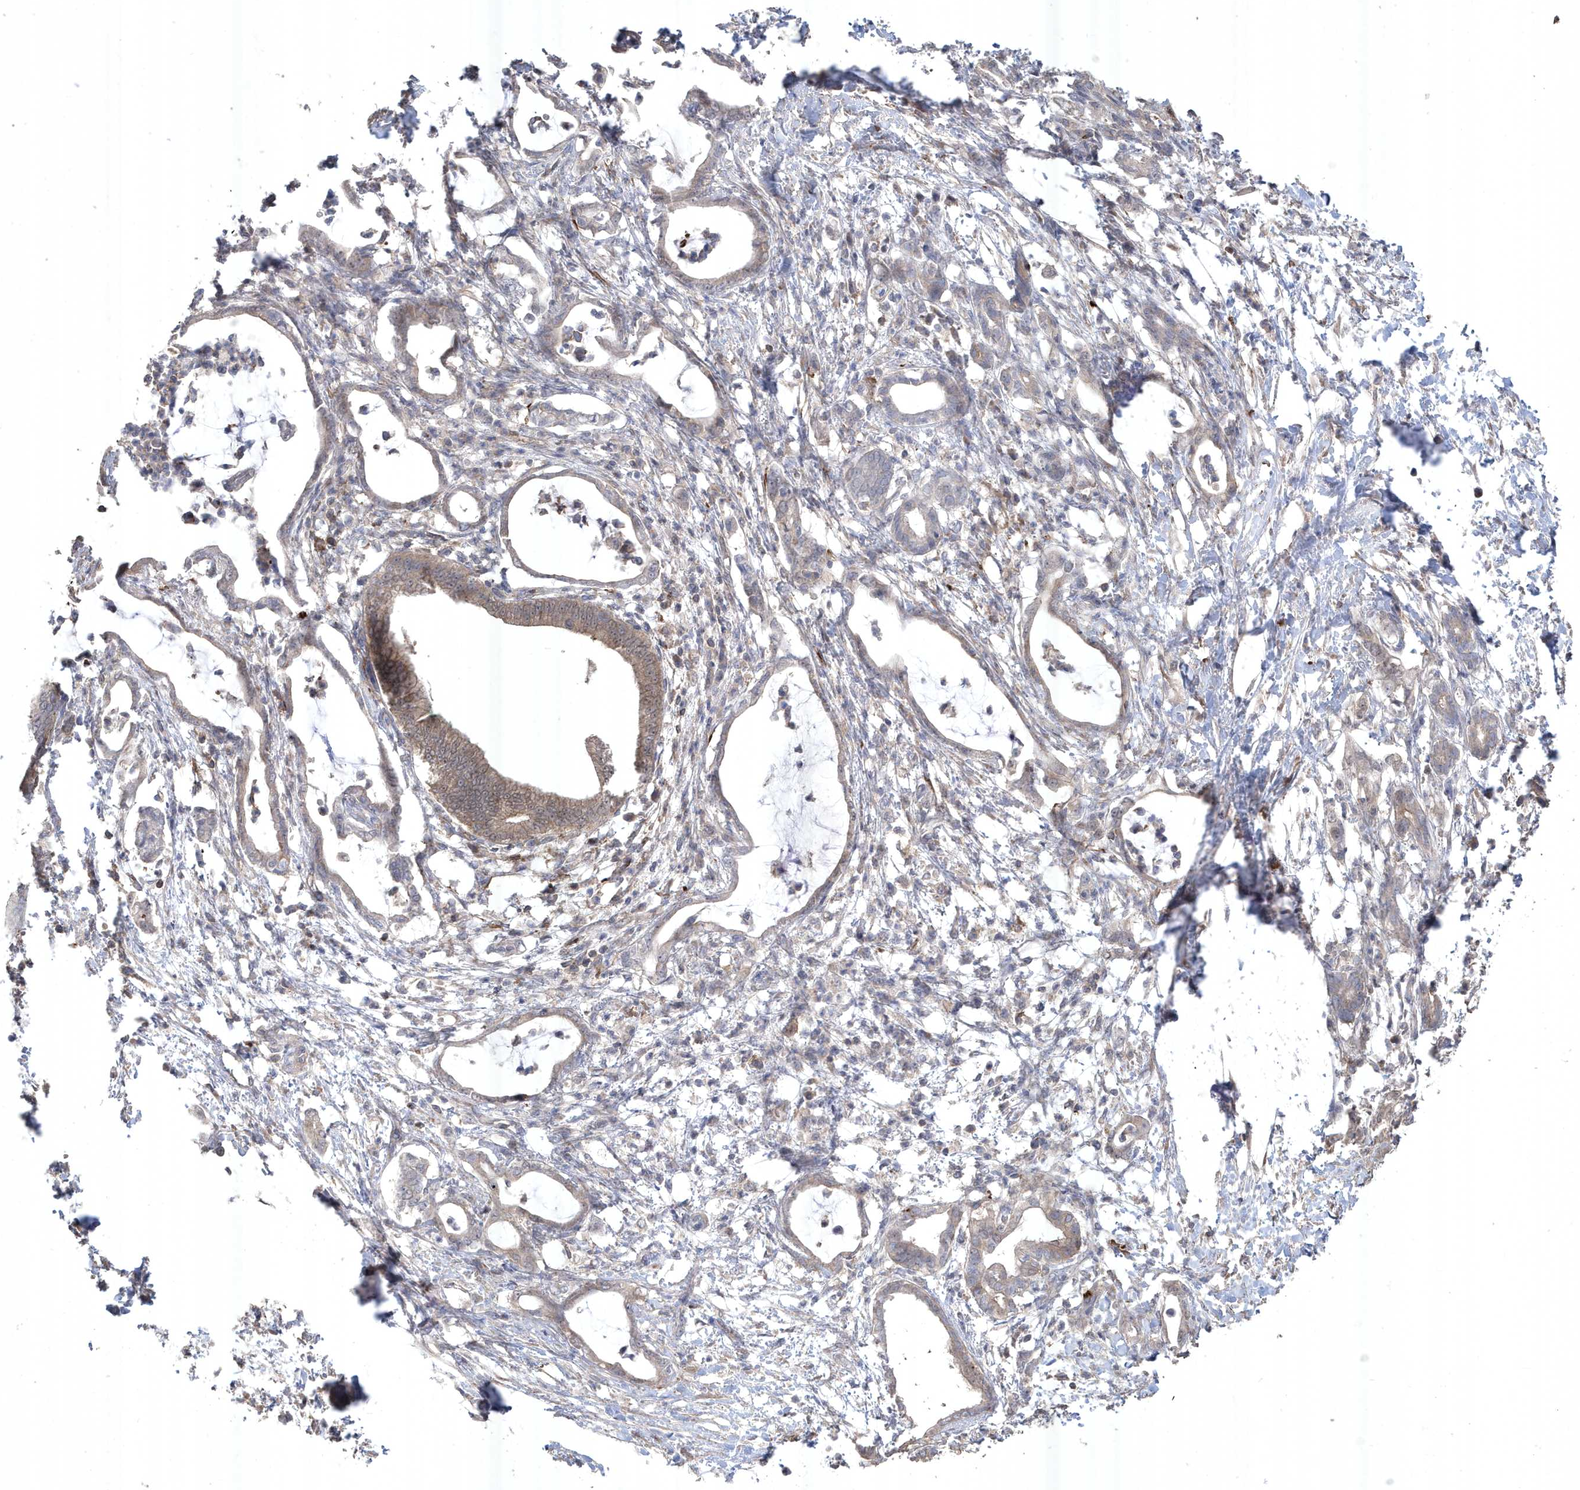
{"staining": {"intensity": "weak", "quantity": "<25%", "location": "cytoplasmic/membranous"}, "tissue": "pancreatic cancer", "cell_type": "Tumor cells", "image_type": "cancer", "snomed": [{"axis": "morphology", "description": "Adenocarcinoma, NOS"}, {"axis": "topography", "description": "Pancreas"}], "caption": "This is an immunohistochemistry histopathology image of human pancreatic cancer (adenocarcinoma). There is no positivity in tumor cells.", "gene": "CETN3", "patient": {"sex": "female", "age": 55}}